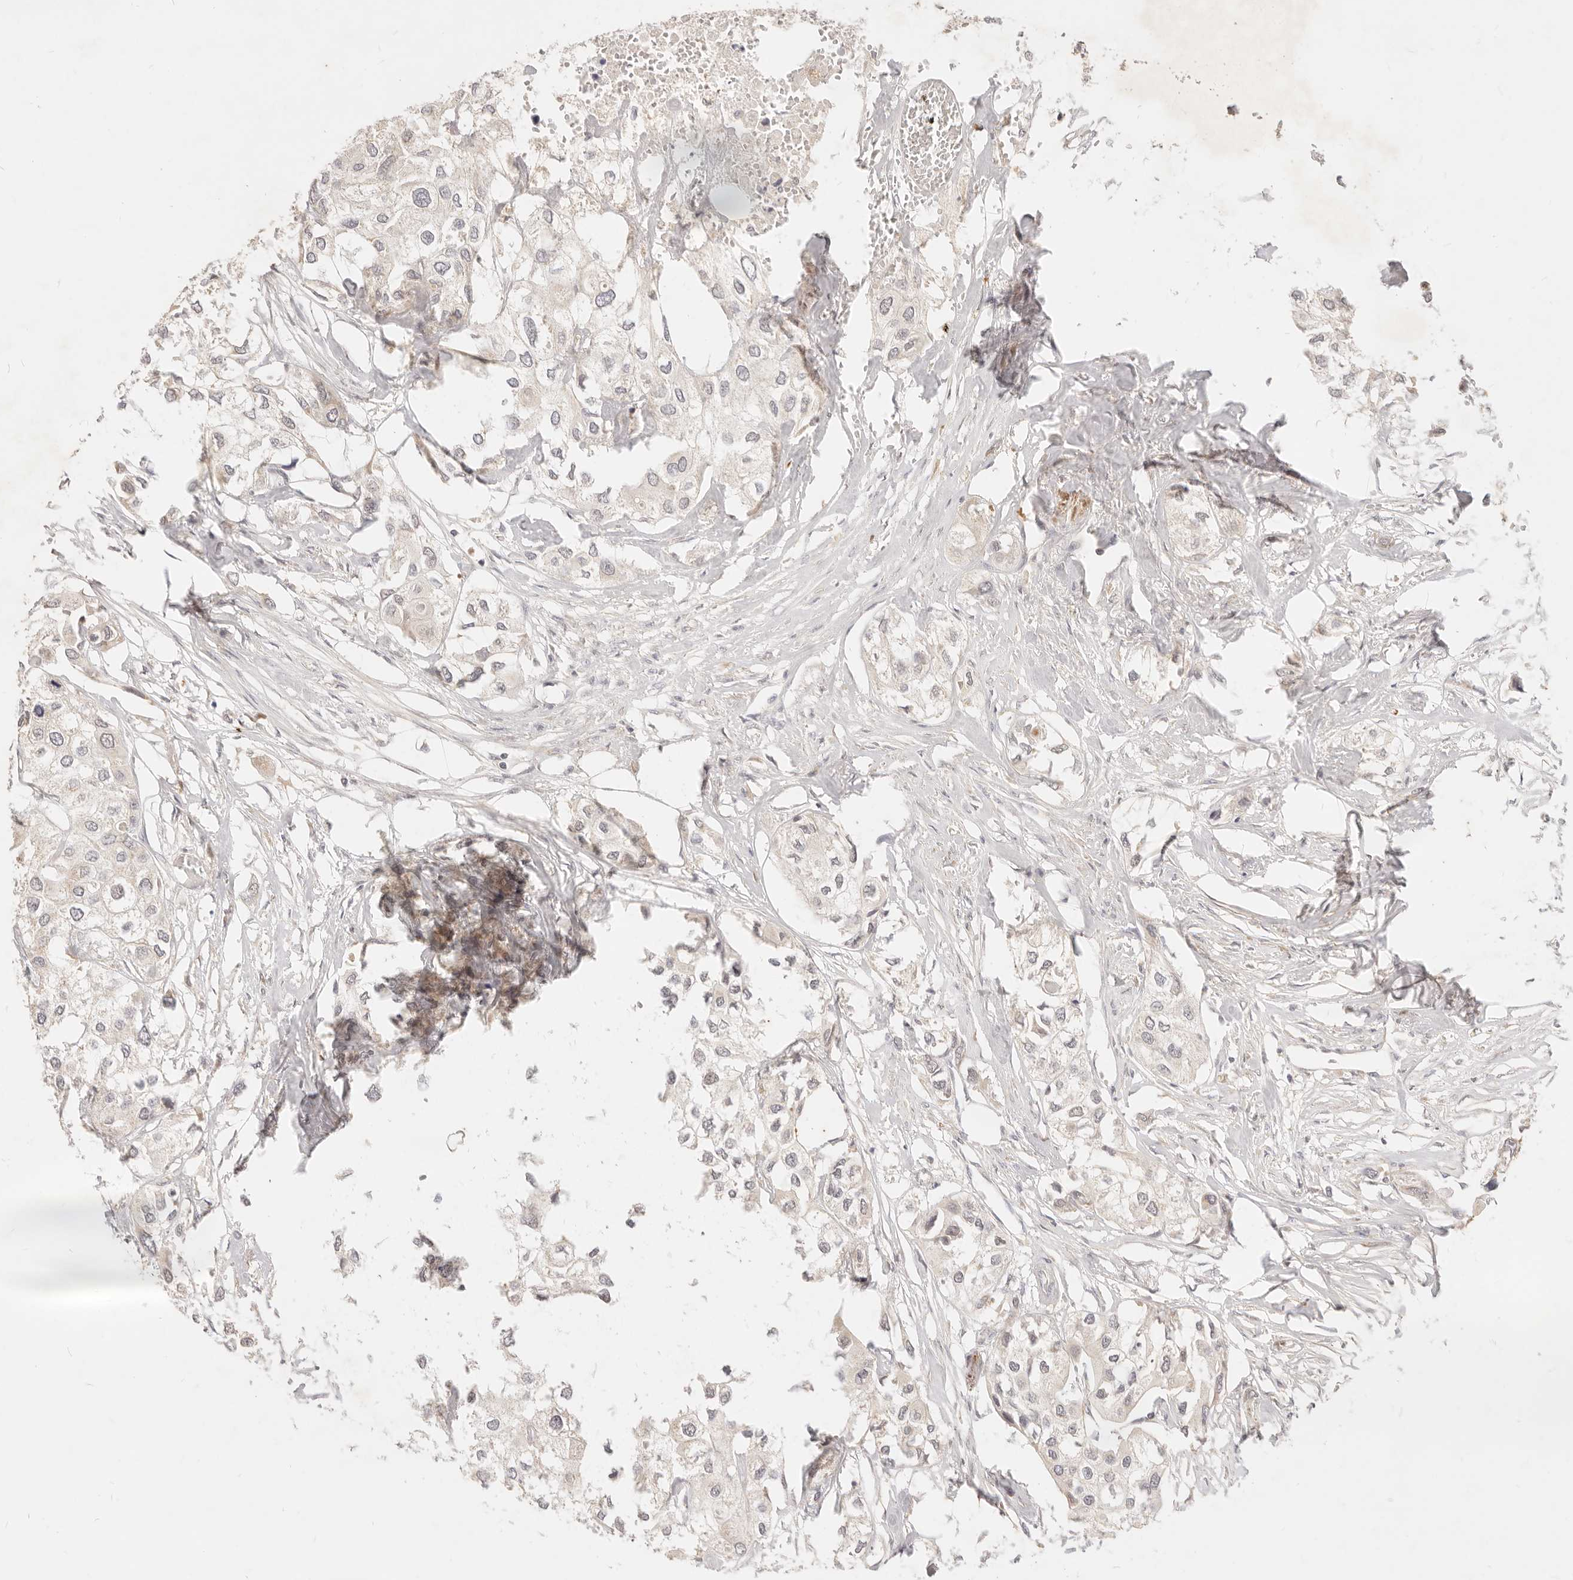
{"staining": {"intensity": "weak", "quantity": "<25%", "location": "cytoplasmic/membranous"}, "tissue": "urothelial cancer", "cell_type": "Tumor cells", "image_type": "cancer", "snomed": [{"axis": "morphology", "description": "Urothelial carcinoma, High grade"}, {"axis": "topography", "description": "Urinary bladder"}], "caption": "Protein analysis of urothelial cancer demonstrates no significant expression in tumor cells.", "gene": "RUBCNL", "patient": {"sex": "male", "age": 64}}